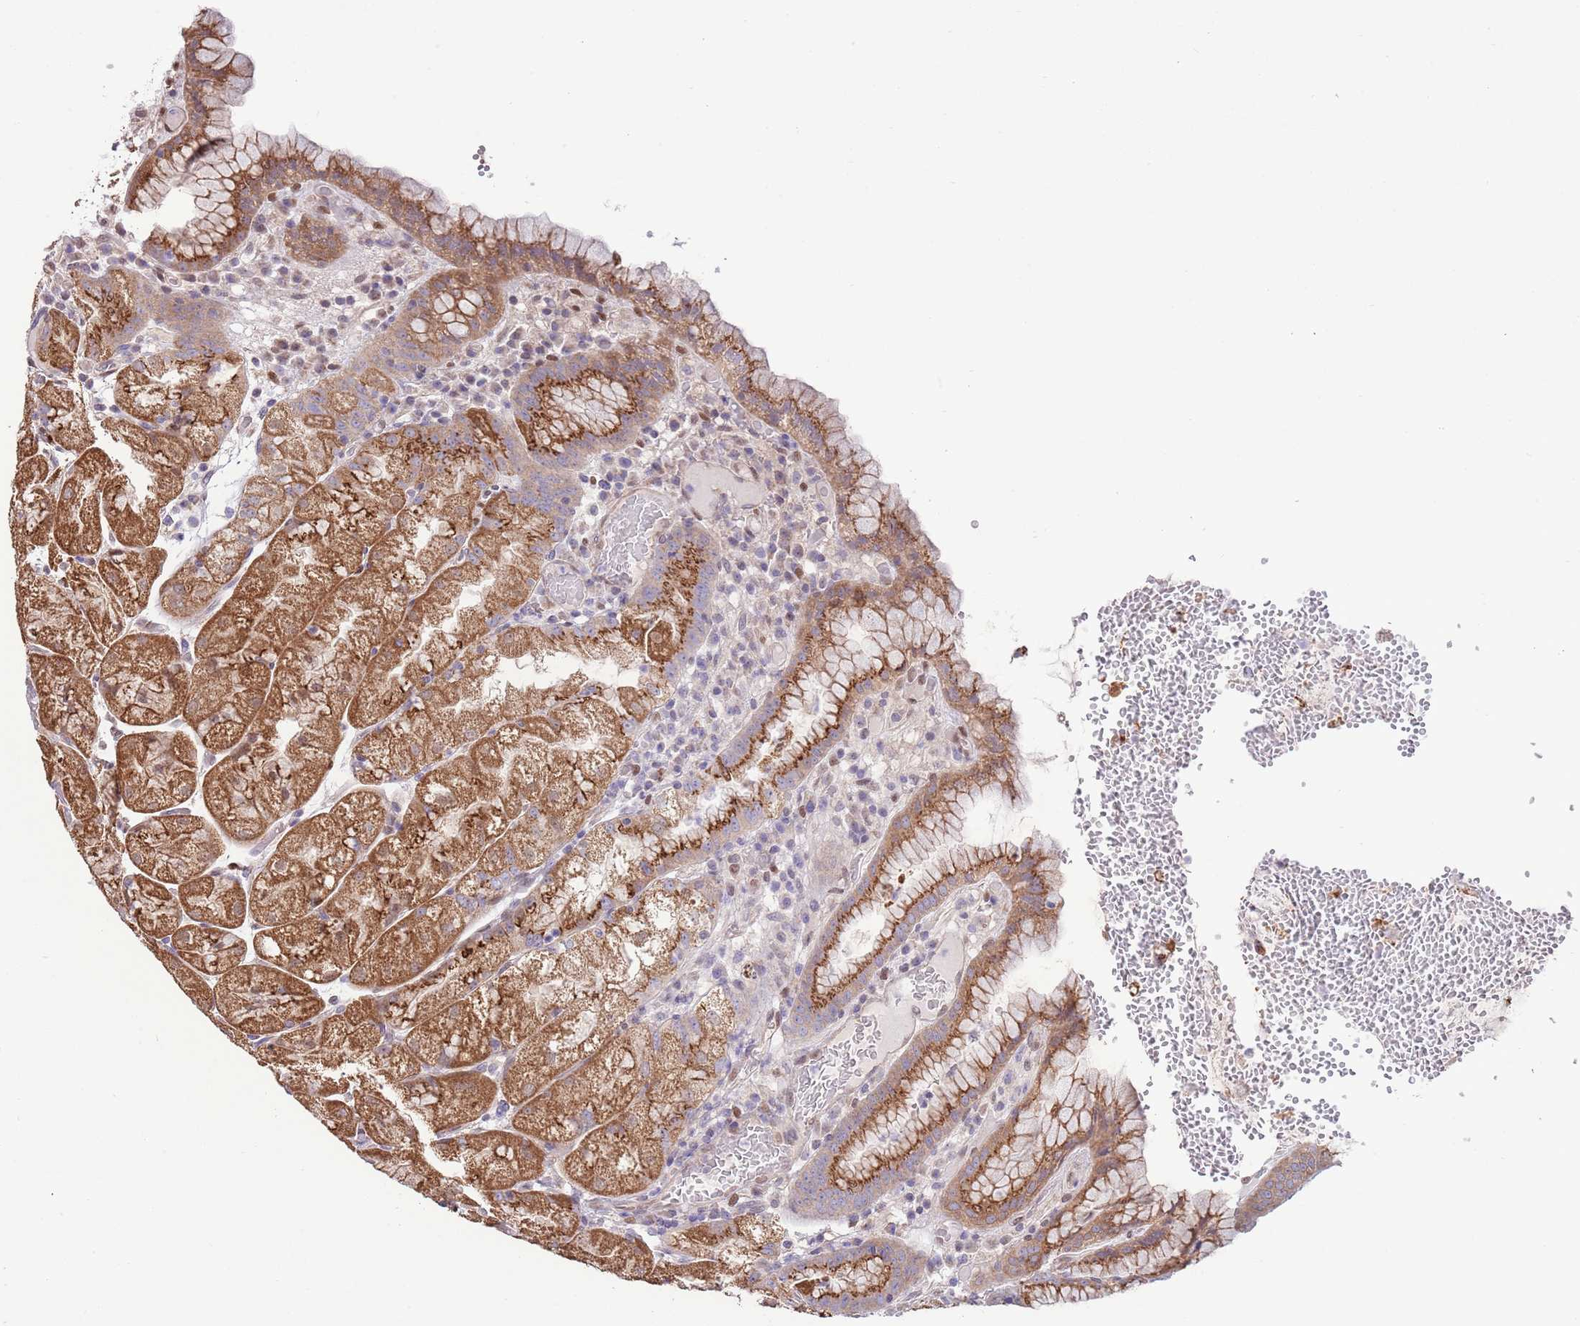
{"staining": {"intensity": "strong", "quantity": ">75%", "location": "cytoplasmic/membranous"}, "tissue": "stomach", "cell_type": "Glandular cells", "image_type": "normal", "snomed": [{"axis": "morphology", "description": "Normal tissue, NOS"}, {"axis": "topography", "description": "Stomach, upper"}], "caption": "This is a photomicrograph of immunohistochemistry staining of benign stomach, which shows strong staining in the cytoplasmic/membranous of glandular cells.", "gene": "ARL2BP", "patient": {"sex": "male", "age": 52}}